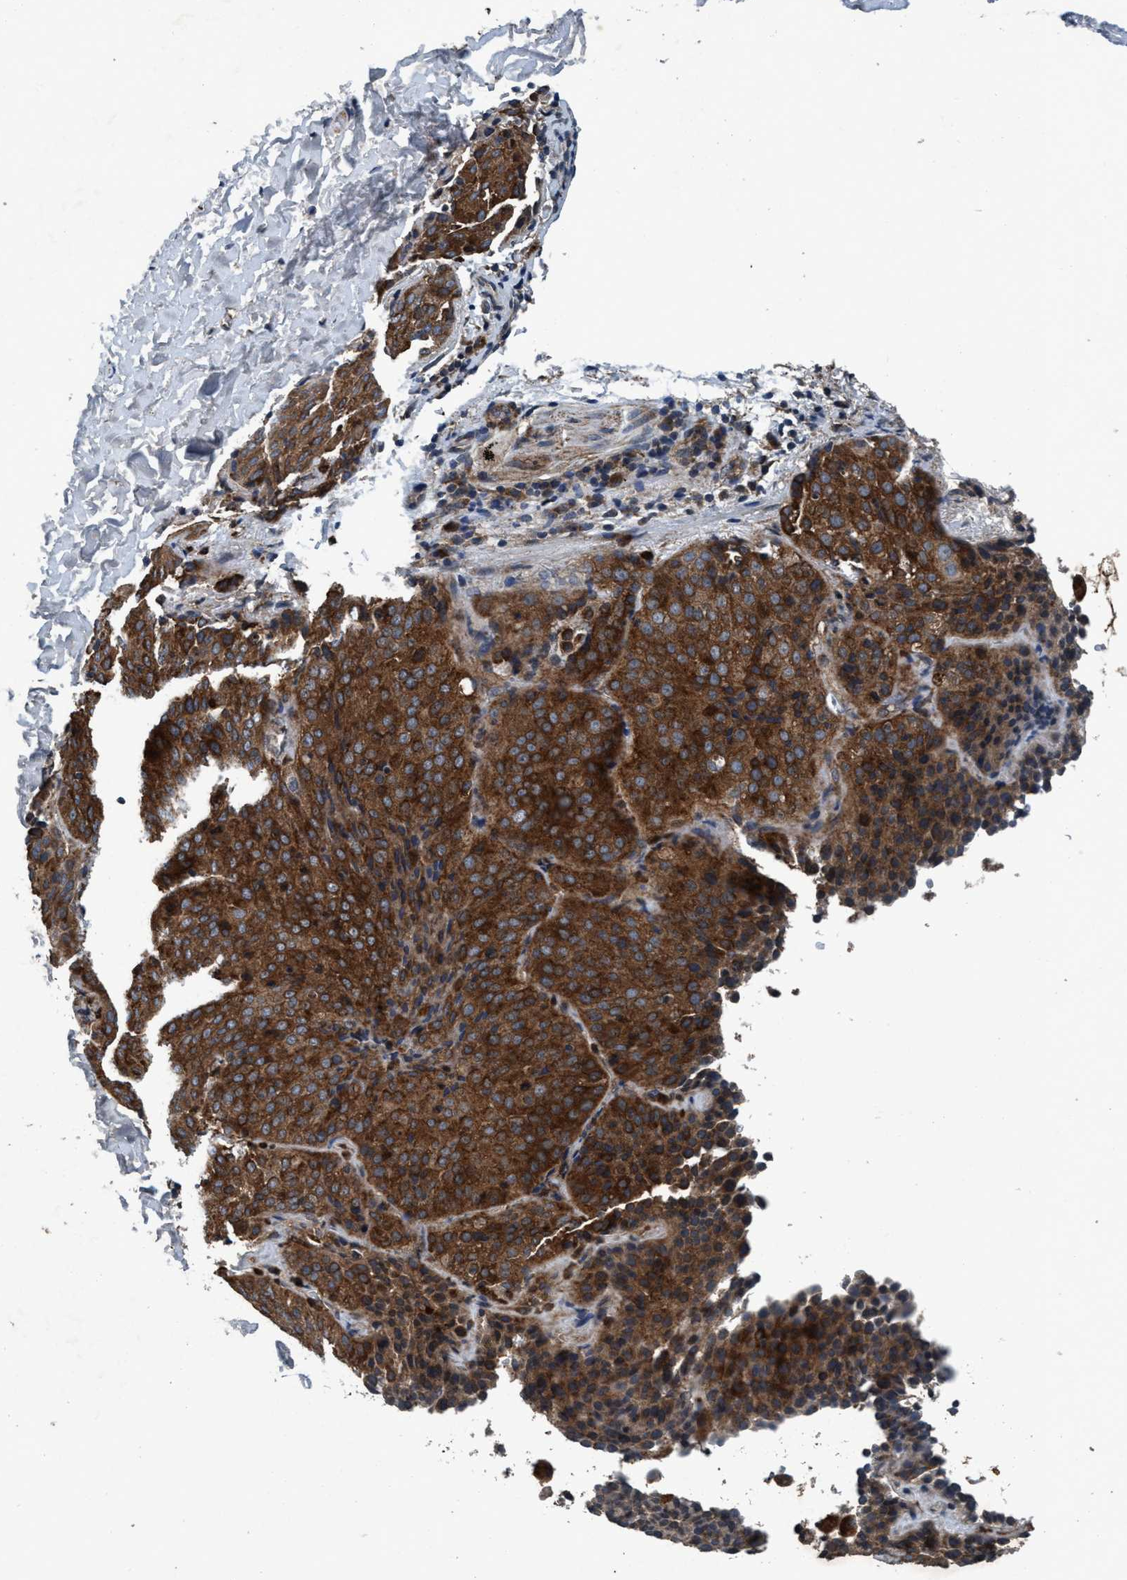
{"staining": {"intensity": "strong", "quantity": ">75%", "location": "cytoplasmic/membranous"}, "tissue": "lung cancer", "cell_type": "Tumor cells", "image_type": "cancer", "snomed": [{"axis": "morphology", "description": "Squamous cell carcinoma, NOS"}, {"axis": "topography", "description": "Lung"}], "caption": "Strong cytoplasmic/membranous protein expression is identified in about >75% of tumor cells in squamous cell carcinoma (lung).", "gene": "AKT1S1", "patient": {"sex": "male", "age": 54}}